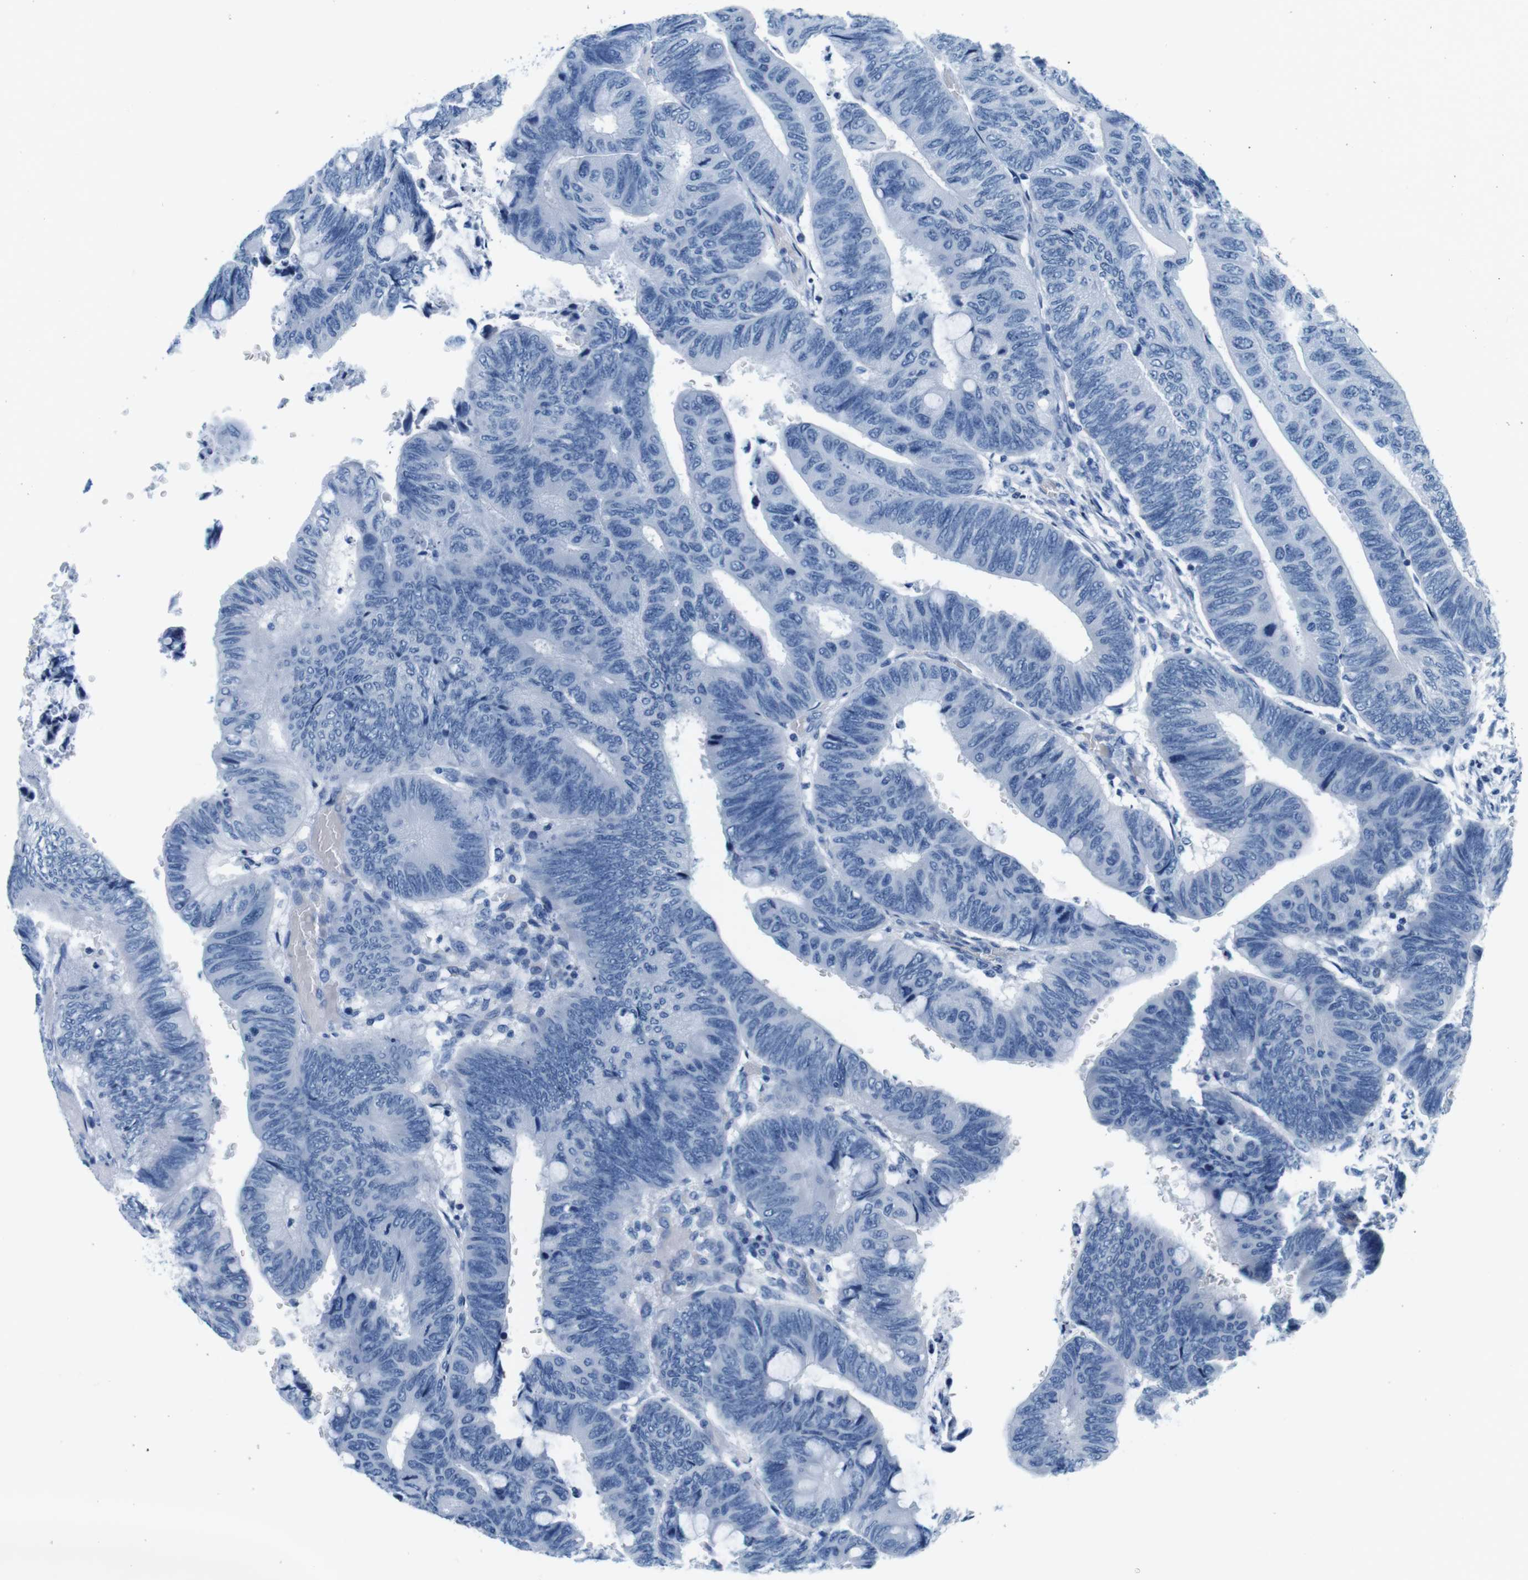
{"staining": {"intensity": "negative", "quantity": "none", "location": "none"}, "tissue": "colorectal cancer", "cell_type": "Tumor cells", "image_type": "cancer", "snomed": [{"axis": "morphology", "description": "Normal tissue, NOS"}, {"axis": "morphology", "description": "Adenocarcinoma, NOS"}, {"axis": "topography", "description": "Rectum"}, {"axis": "topography", "description": "Peripheral nerve tissue"}], "caption": "Tumor cells show no significant staining in colorectal cancer (adenocarcinoma). (Immunohistochemistry, brightfield microscopy, high magnification).", "gene": "EIF2B5", "patient": {"sex": "male", "age": 92}}